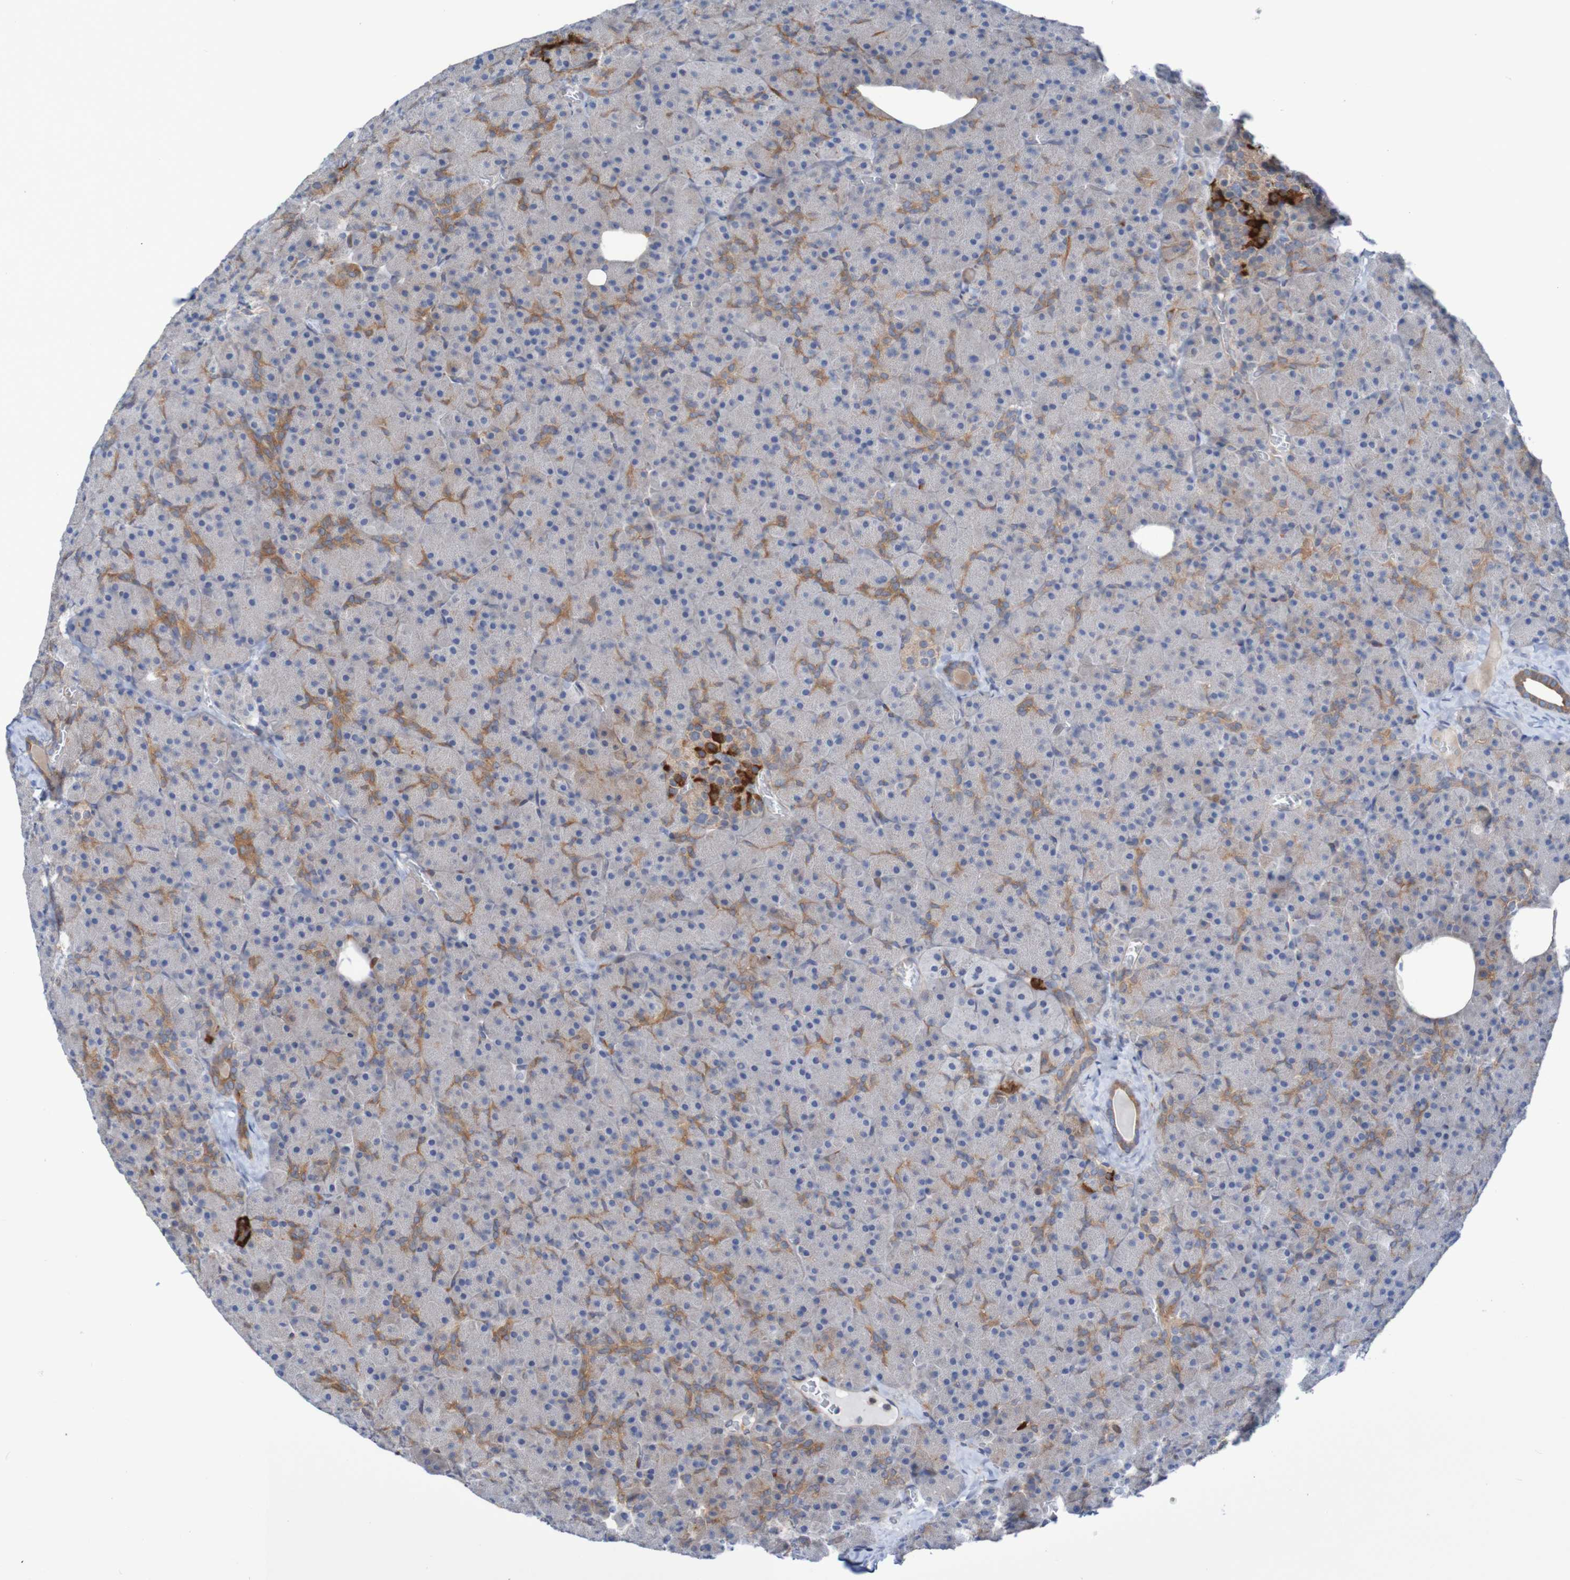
{"staining": {"intensity": "negative", "quantity": "none", "location": "none"}, "tissue": "pancreas", "cell_type": "Exocrine glandular cells", "image_type": "normal", "snomed": [{"axis": "morphology", "description": "Normal tissue, NOS"}, {"axis": "topography", "description": "Pancreas"}], "caption": "IHC histopathology image of normal pancreas stained for a protein (brown), which displays no positivity in exocrine glandular cells.", "gene": "ANGPT4", "patient": {"sex": "female", "age": 35}}